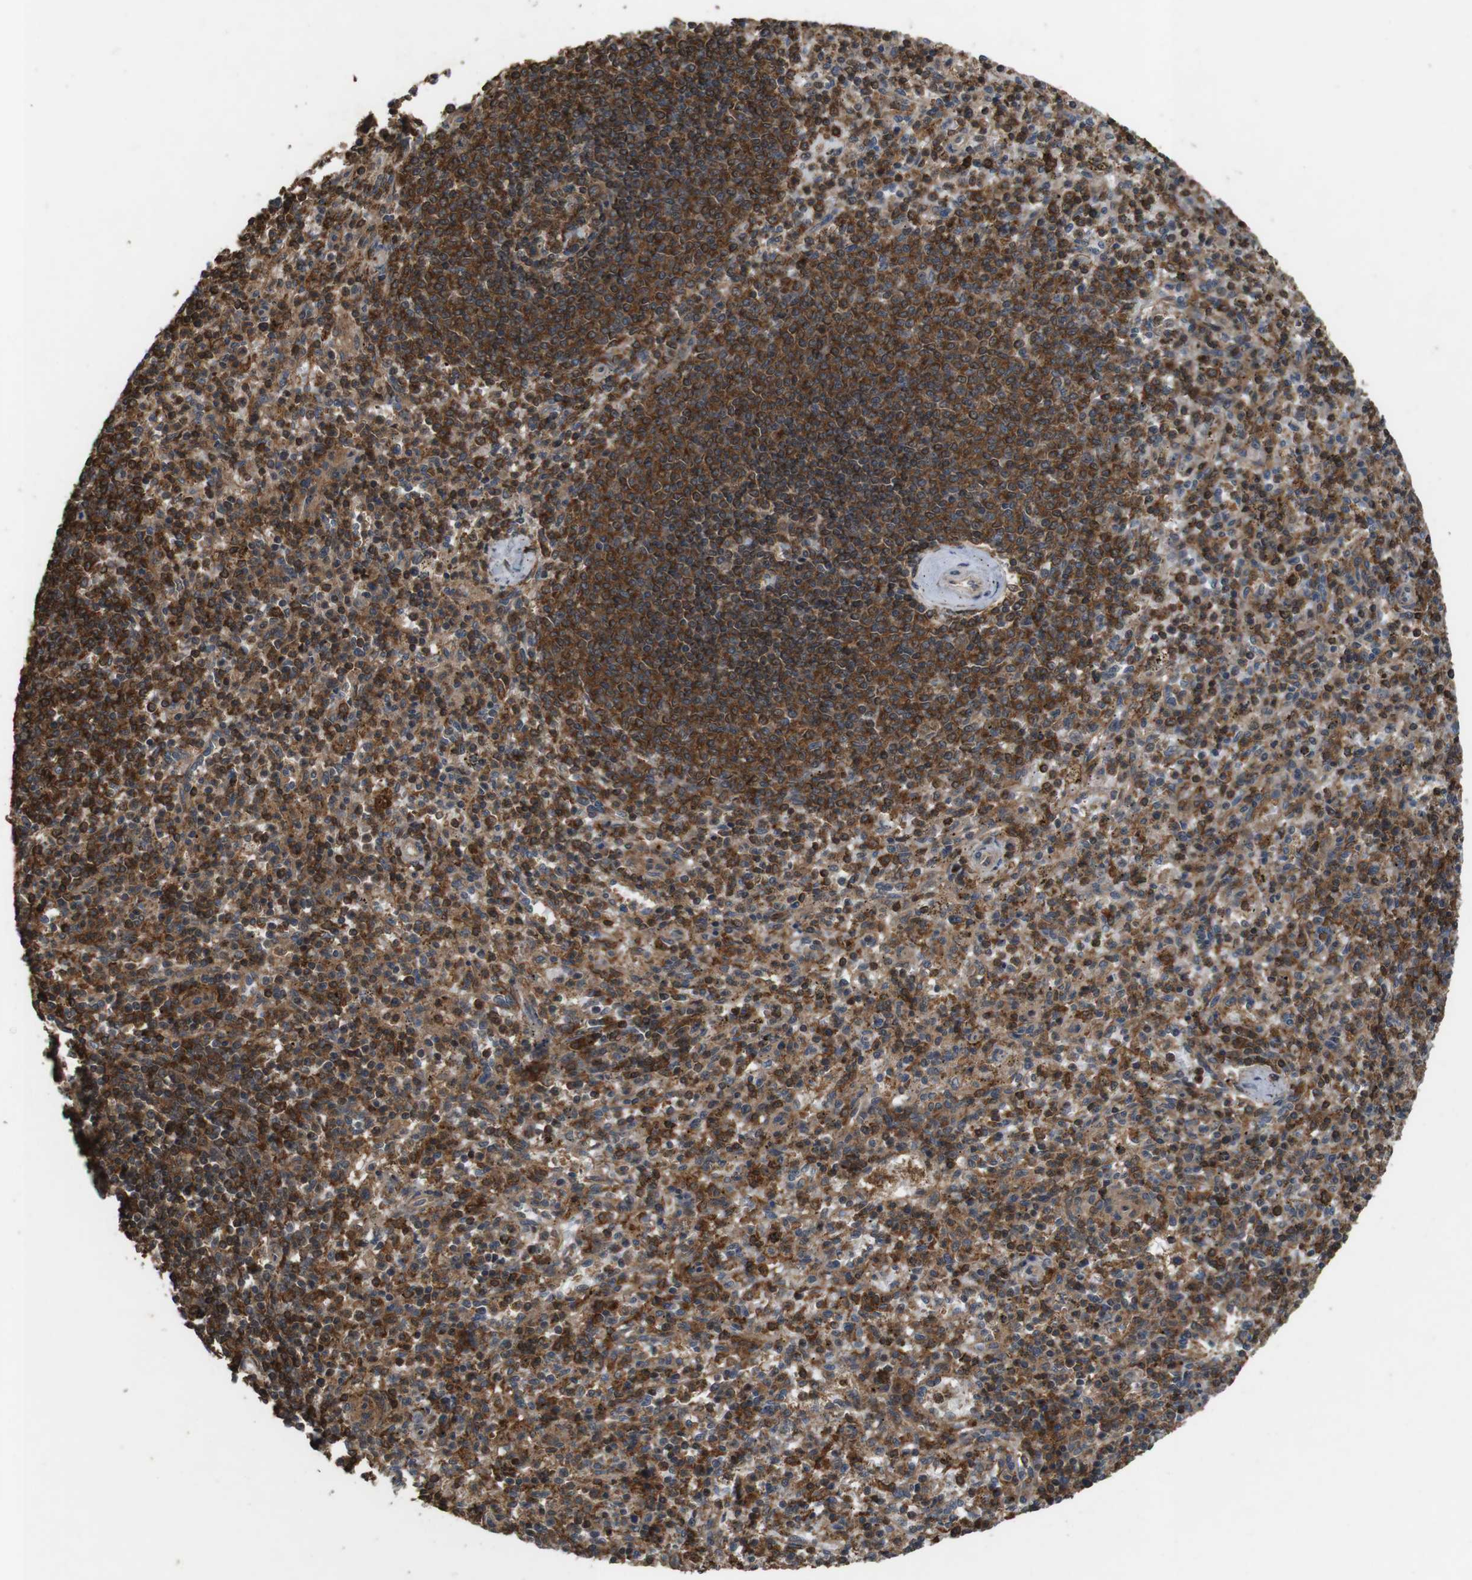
{"staining": {"intensity": "strong", "quantity": ">75%", "location": "cytoplasmic/membranous"}, "tissue": "spleen", "cell_type": "Cells in red pulp", "image_type": "normal", "snomed": [{"axis": "morphology", "description": "Normal tissue, NOS"}, {"axis": "topography", "description": "Spleen"}], "caption": "Brown immunohistochemical staining in normal spleen displays strong cytoplasmic/membranous staining in about >75% of cells in red pulp. The protein of interest is shown in brown color, while the nuclei are stained blue.", "gene": "BAG4", "patient": {"sex": "male", "age": 72}}